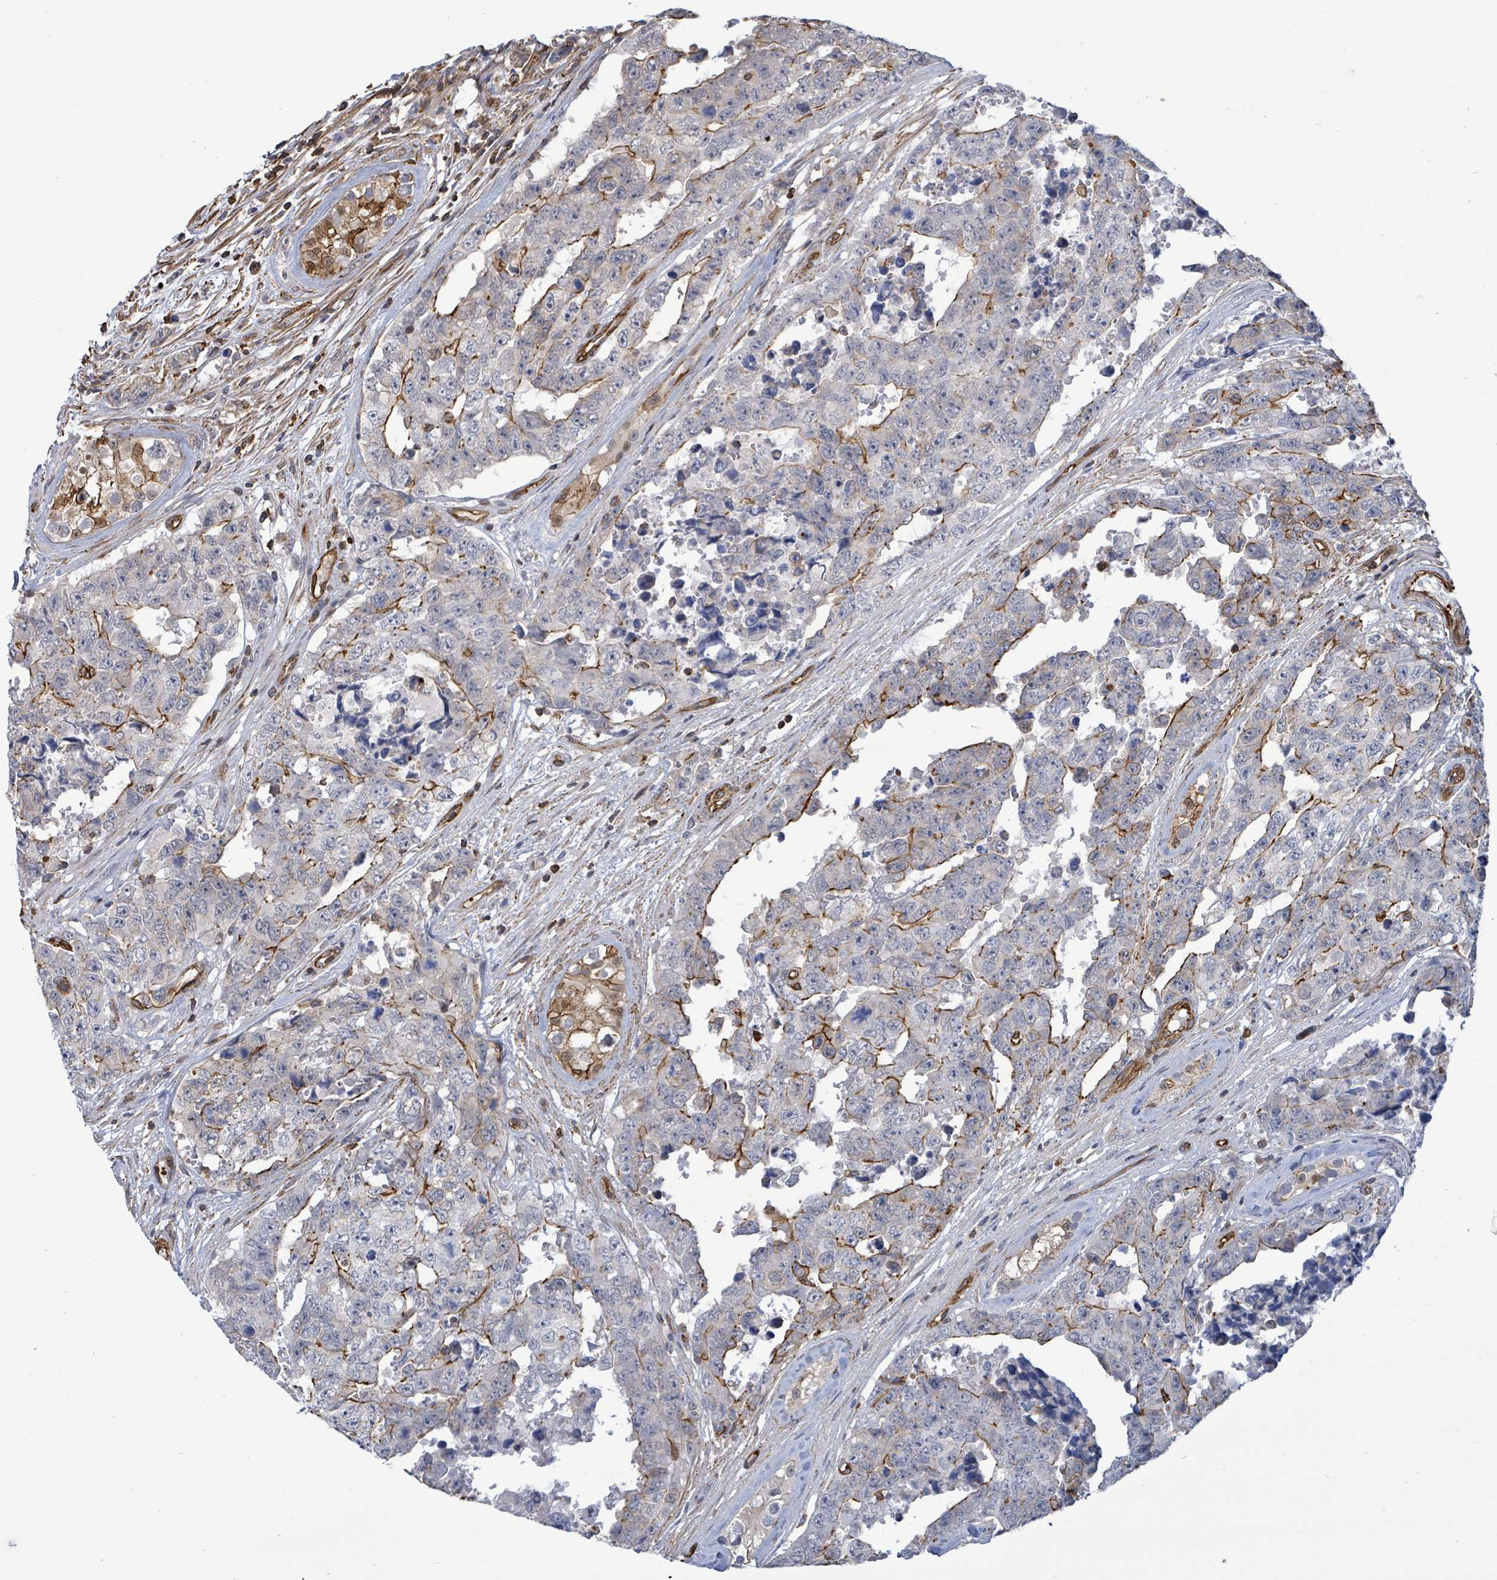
{"staining": {"intensity": "moderate", "quantity": "<25%", "location": "cytoplasmic/membranous"}, "tissue": "testis cancer", "cell_type": "Tumor cells", "image_type": "cancer", "snomed": [{"axis": "morphology", "description": "Normal tissue, NOS"}, {"axis": "morphology", "description": "Carcinoma, Embryonal, NOS"}, {"axis": "topography", "description": "Testis"}, {"axis": "topography", "description": "Epididymis"}], "caption": "Immunohistochemical staining of human testis cancer exhibits low levels of moderate cytoplasmic/membranous positivity in approximately <25% of tumor cells.", "gene": "PRKRIP1", "patient": {"sex": "male", "age": 25}}